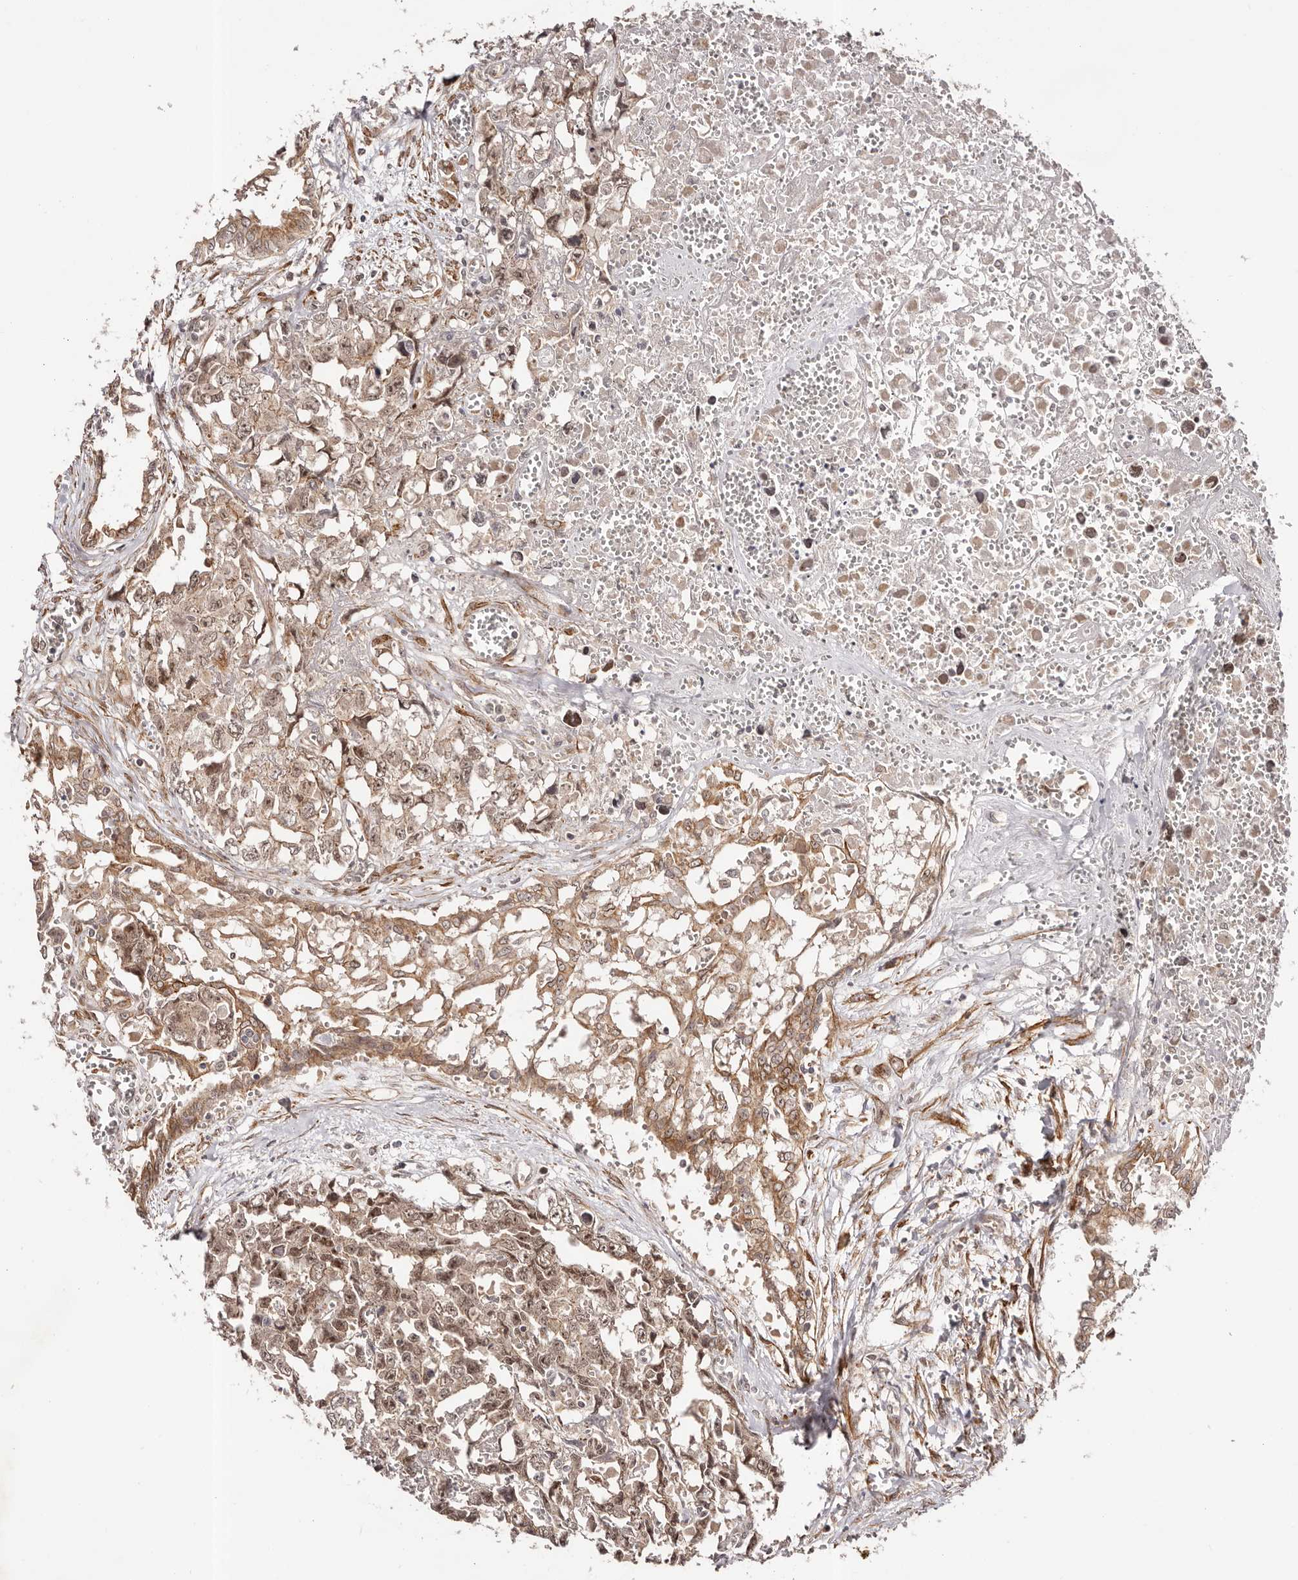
{"staining": {"intensity": "moderate", "quantity": ">75%", "location": "cytoplasmic/membranous,nuclear"}, "tissue": "testis cancer", "cell_type": "Tumor cells", "image_type": "cancer", "snomed": [{"axis": "morphology", "description": "Carcinoma, Embryonal, NOS"}, {"axis": "topography", "description": "Testis"}], "caption": "Tumor cells show medium levels of moderate cytoplasmic/membranous and nuclear positivity in about >75% of cells in testis embryonal carcinoma. (brown staining indicates protein expression, while blue staining denotes nuclei).", "gene": "MICAL2", "patient": {"sex": "male", "age": 31}}